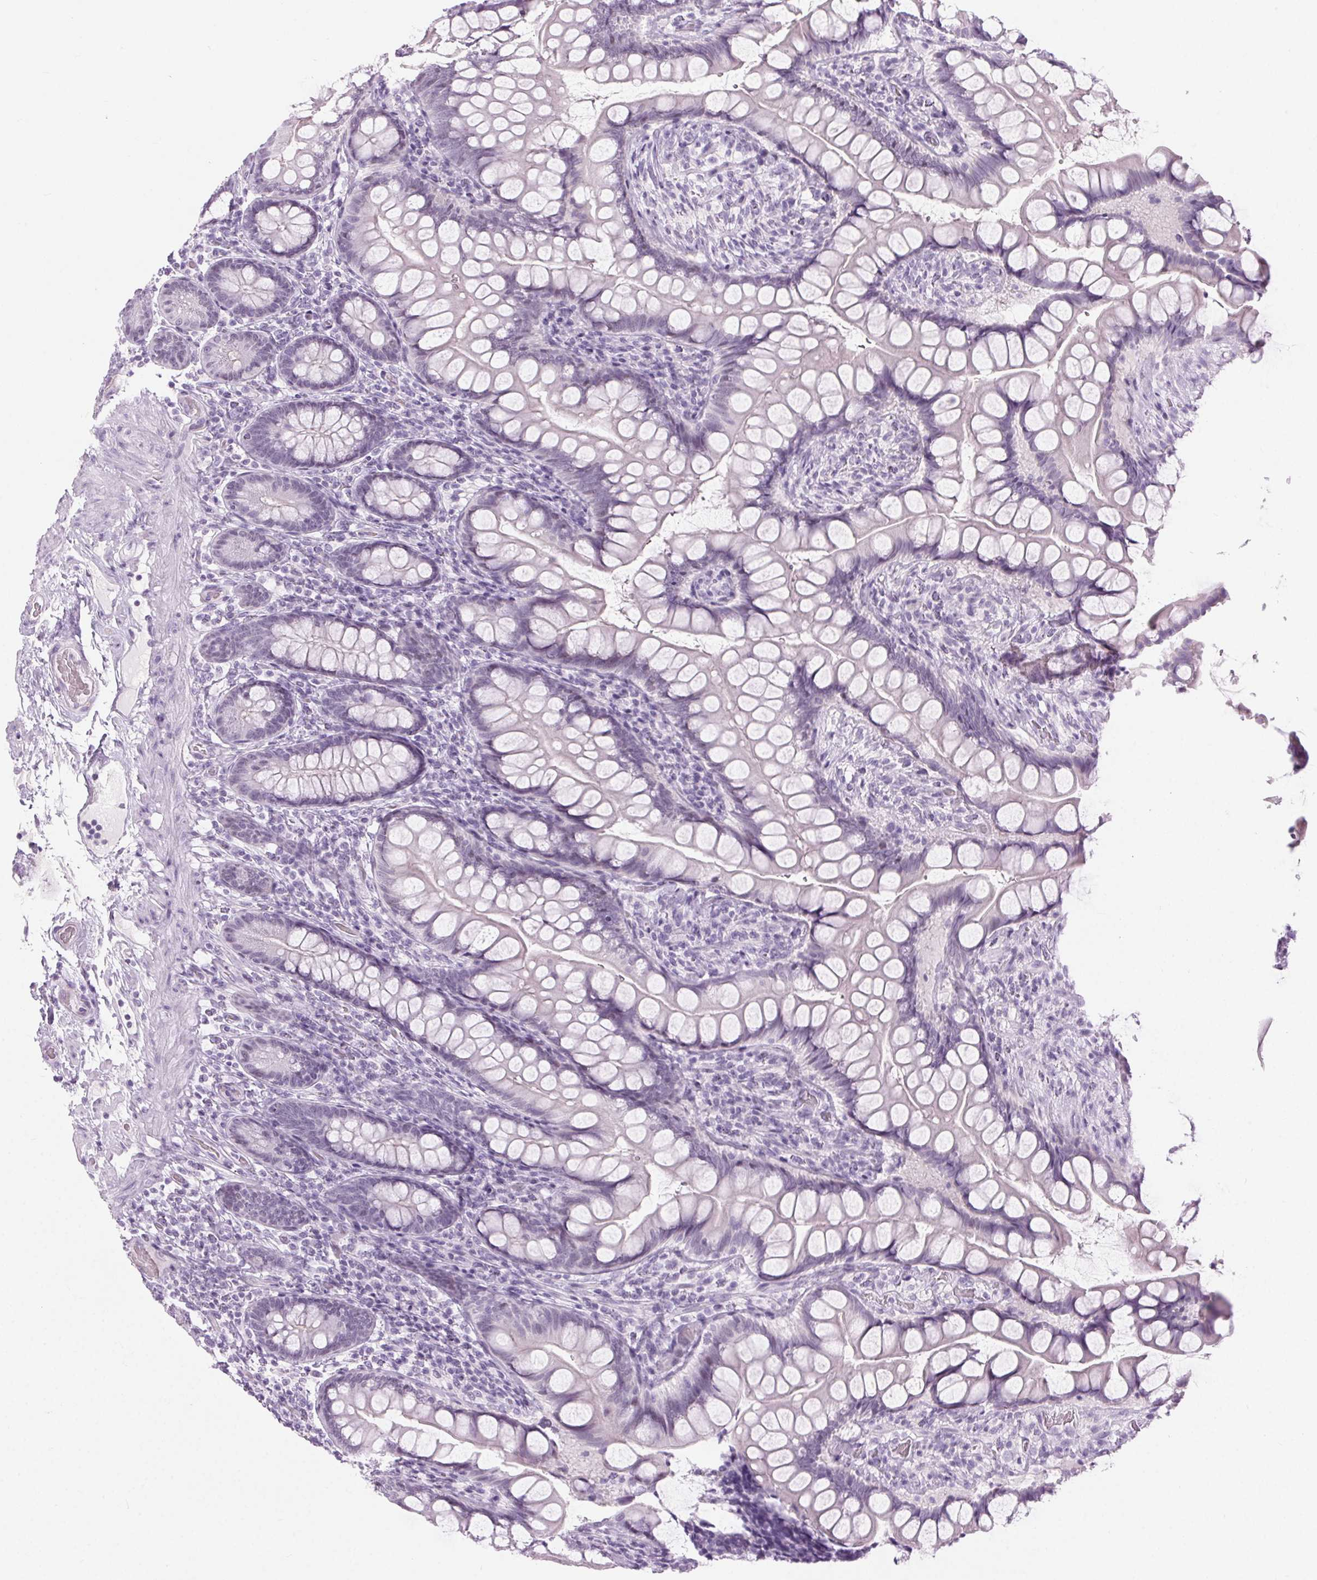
{"staining": {"intensity": "negative", "quantity": "none", "location": "none"}, "tissue": "small intestine", "cell_type": "Glandular cells", "image_type": "normal", "snomed": [{"axis": "morphology", "description": "Normal tissue, NOS"}, {"axis": "topography", "description": "Small intestine"}], "caption": "This micrograph is of unremarkable small intestine stained with IHC to label a protein in brown with the nuclei are counter-stained blue. There is no expression in glandular cells. Nuclei are stained in blue.", "gene": "BEND2", "patient": {"sex": "male", "age": 70}}